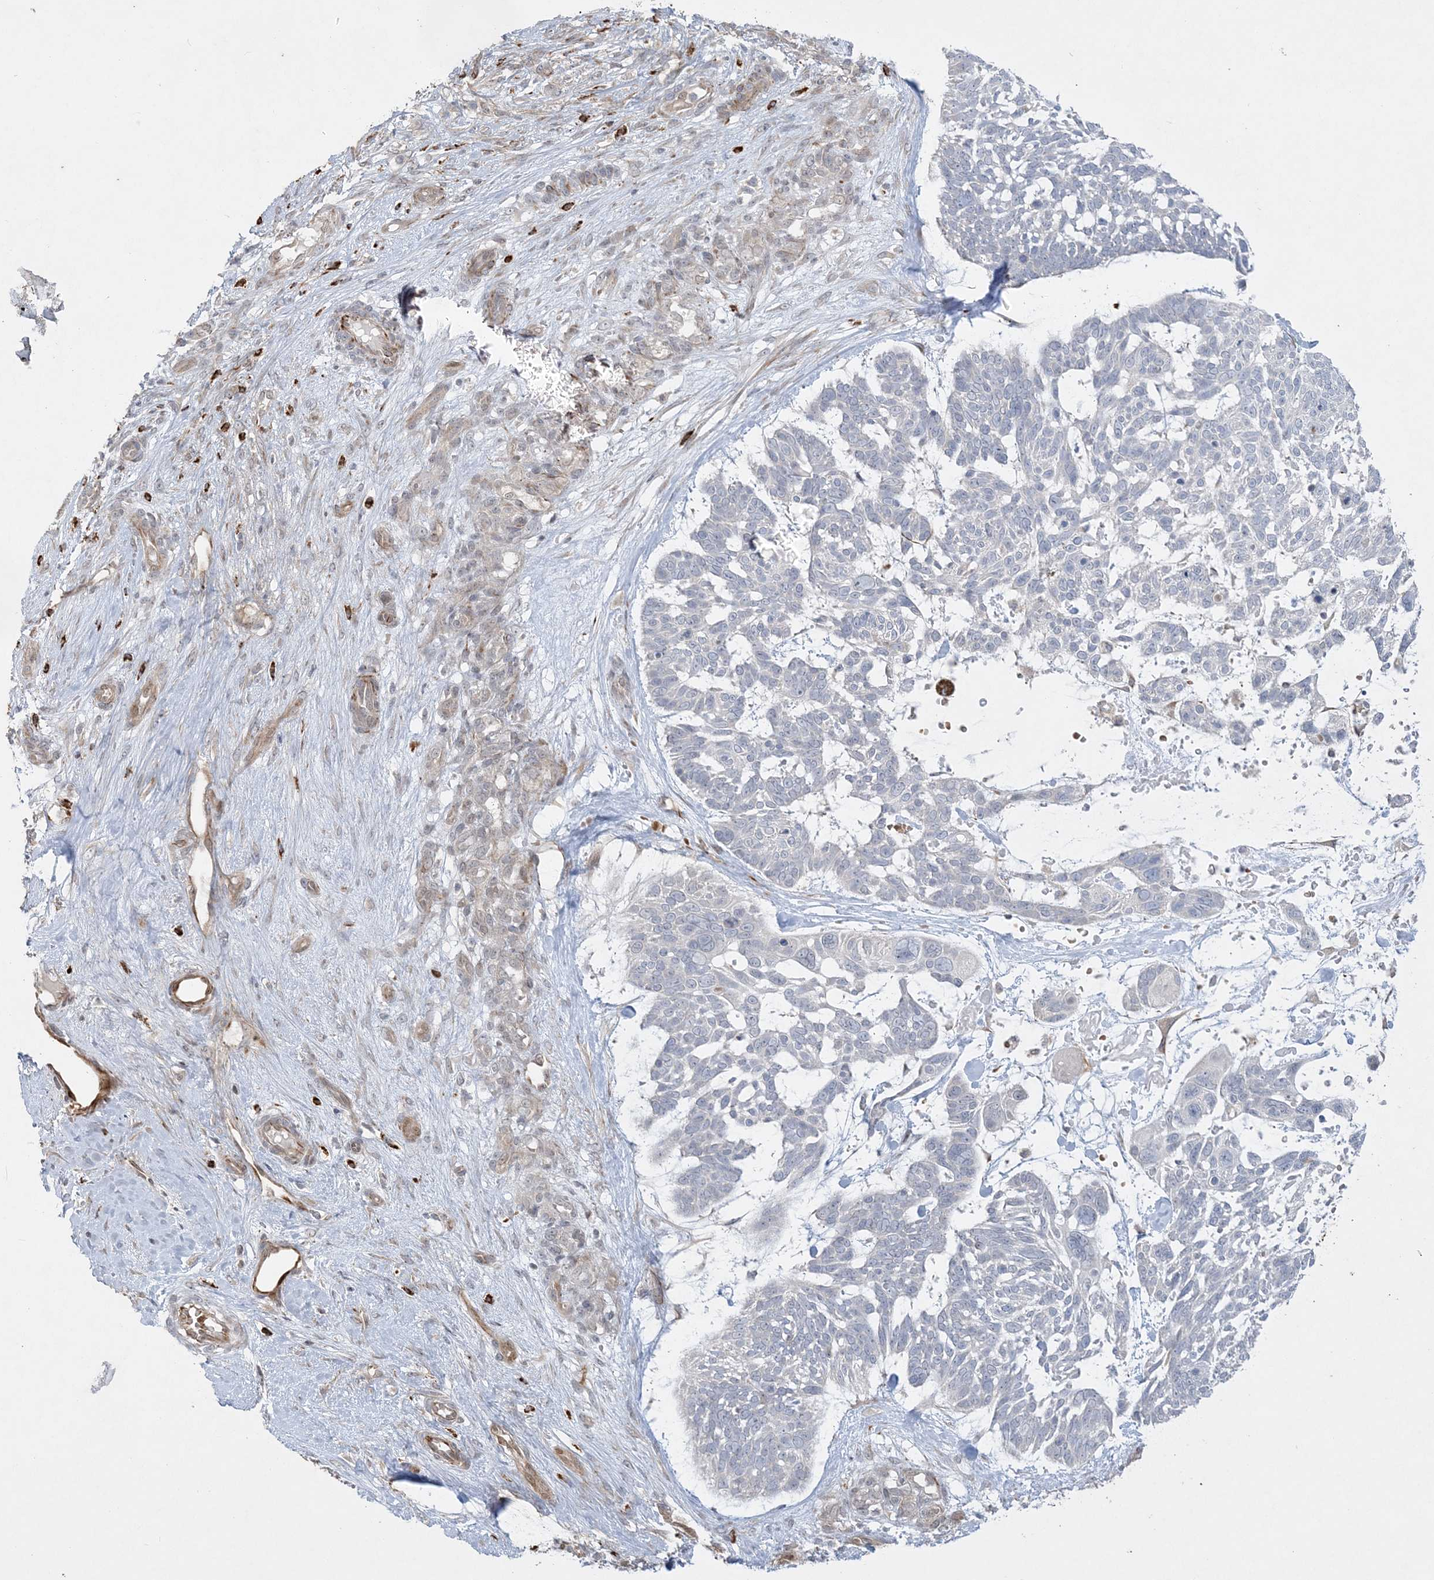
{"staining": {"intensity": "negative", "quantity": "none", "location": "none"}, "tissue": "skin cancer", "cell_type": "Tumor cells", "image_type": "cancer", "snomed": [{"axis": "morphology", "description": "Basal cell carcinoma"}, {"axis": "topography", "description": "Skin"}], "caption": "Protein analysis of skin cancer (basal cell carcinoma) reveals no significant staining in tumor cells. Brightfield microscopy of immunohistochemistry stained with DAB (brown) and hematoxylin (blue), captured at high magnification.", "gene": "INPP1", "patient": {"sex": "male", "age": 88}}